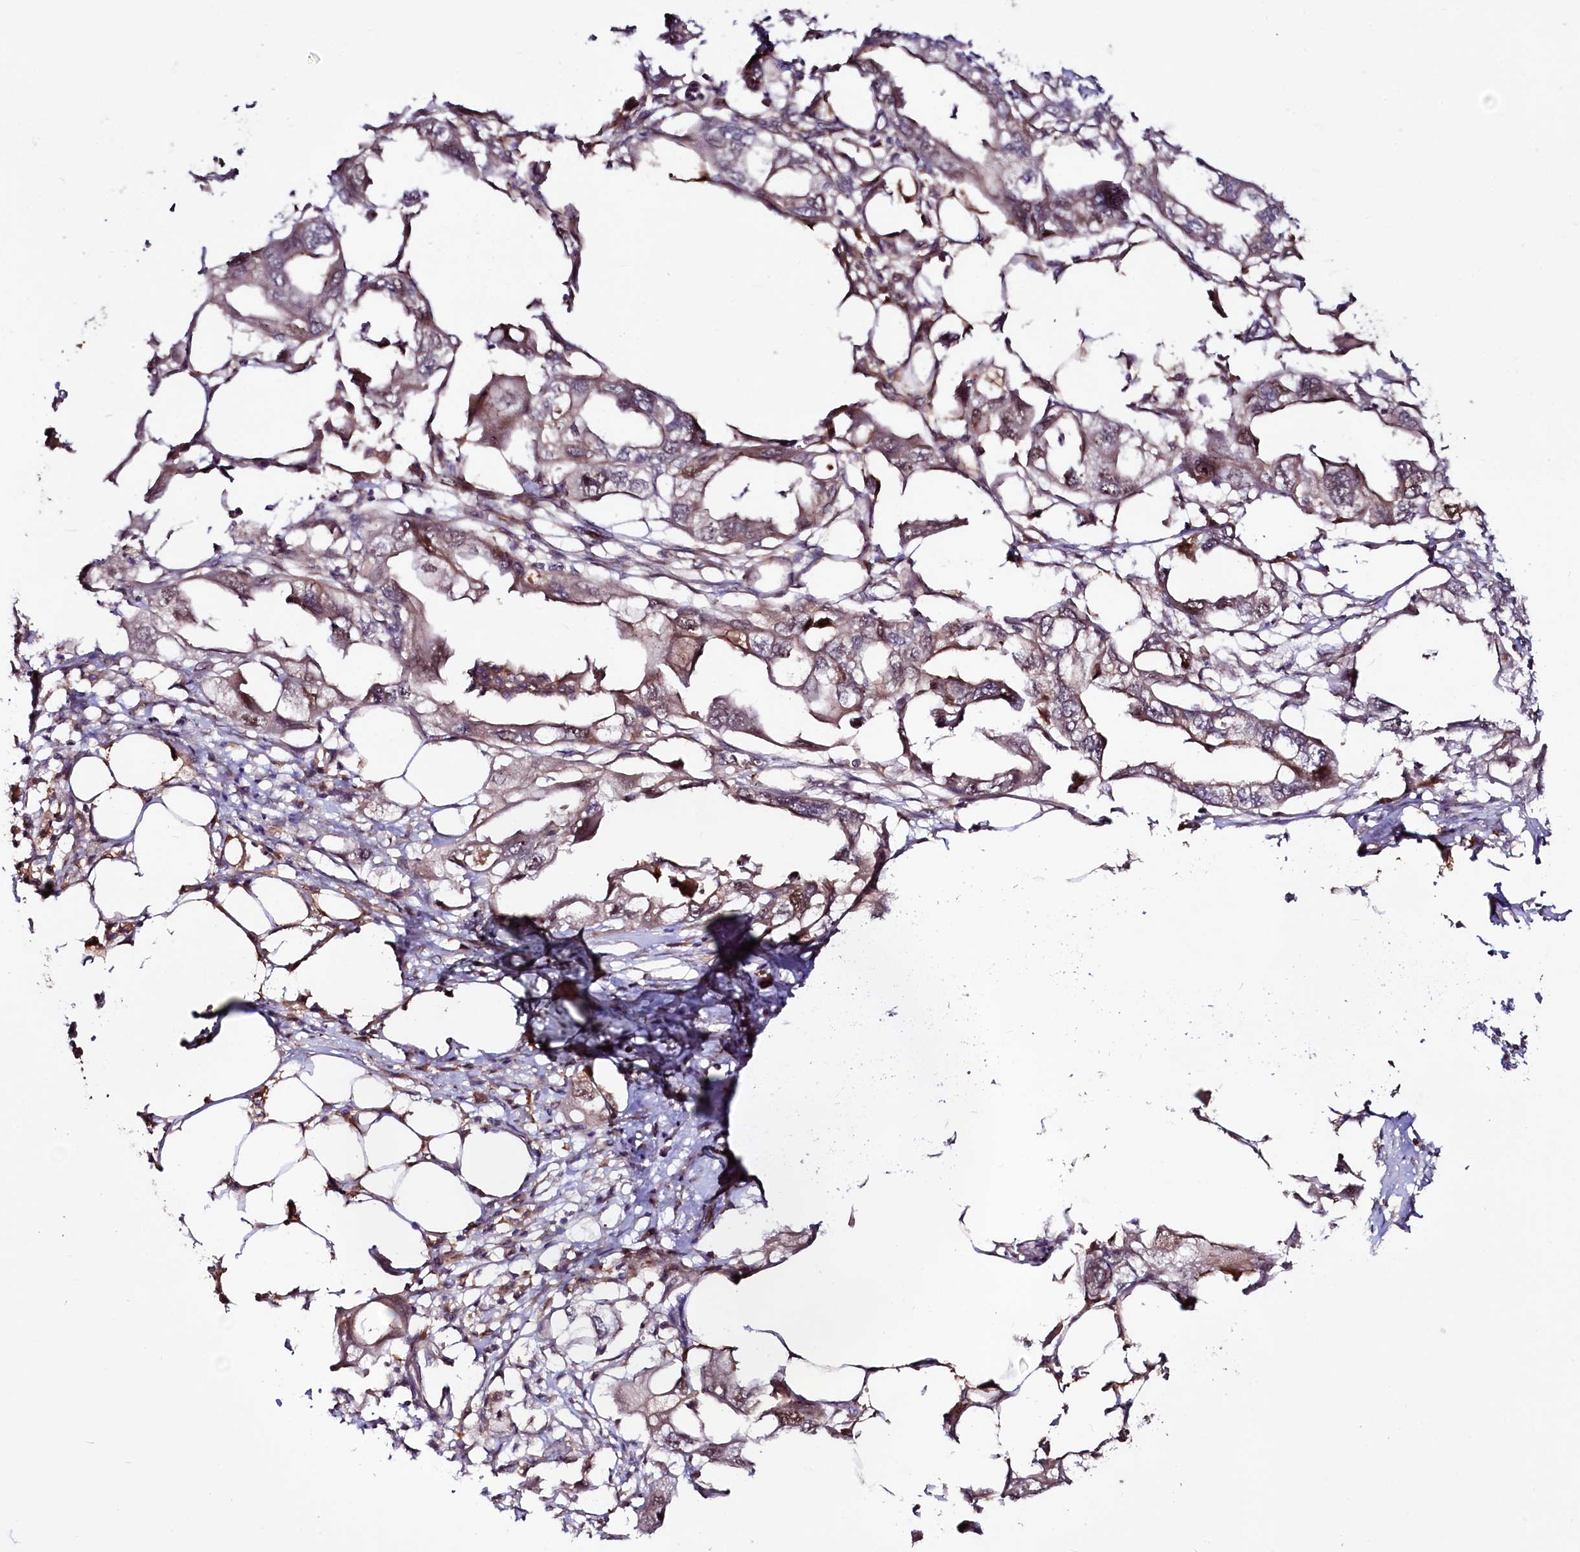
{"staining": {"intensity": "weak", "quantity": ">75%", "location": "cytoplasmic/membranous"}, "tissue": "endometrial cancer", "cell_type": "Tumor cells", "image_type": "cancer", "snomed": [{"axis": "morphology", "description": "Adenocarcinoma, NOS"}, {"axis": "morphology", "description": "Adenocarcinoma, metastatic, NOS"}, {"axis": "topography", "description": "Adipose tissue"}, {"axis": "topography", "description": "Endometrium"}], "caption": "DAB immunohistochemical staining of human endometrial cancer displays weak cytoplasmic/membranous protein expression in approximately >75% of tumor cells. The protein is stained brown, and the nuclei are stained in blue (DAB (3,3'-diaminobenzidine) IHC with brightfield microscopy, high magnification).", "gene": "NEDD1", "patient": {"sex": "female", "age": 67}}